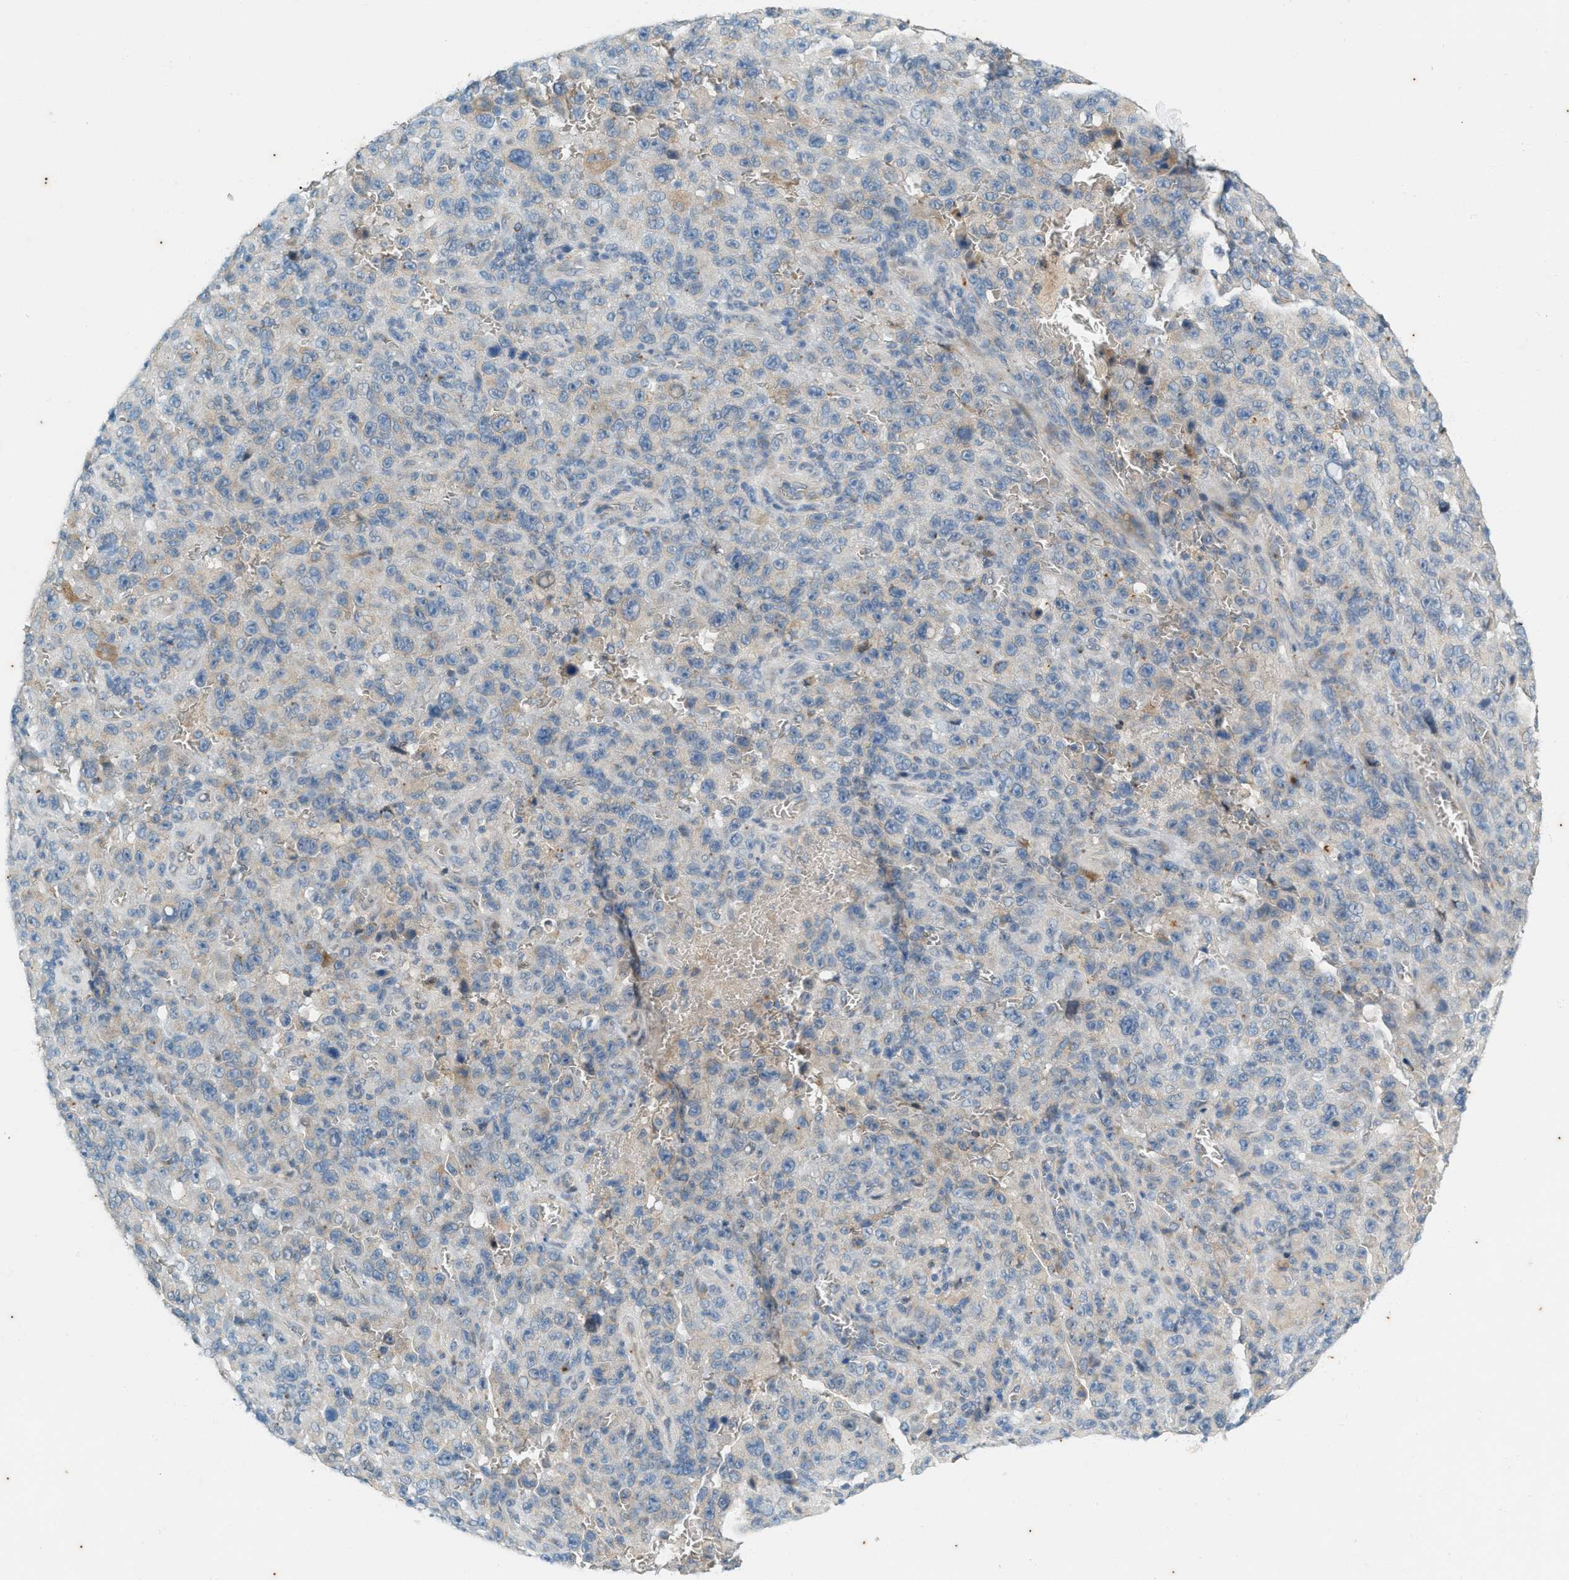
{"staining": {"intensity": "negative", "quantity": "none", "location": "none"}, "tissue": "melanoma", "cell_type": "Tumor cells", "image_type": "cancer", "snomed": [{"axis": "morphology", "description": "Malignant melanoma, NOS"}, {"axis": "topography", "description": "Skin"}], "caption": "This is an immunohistochemistry (IHC) micrograph of human melanoma. There is no positivity in tumor cells.", "gene": "CHPF2", "patient": {"sex": "female", "age": 82}}